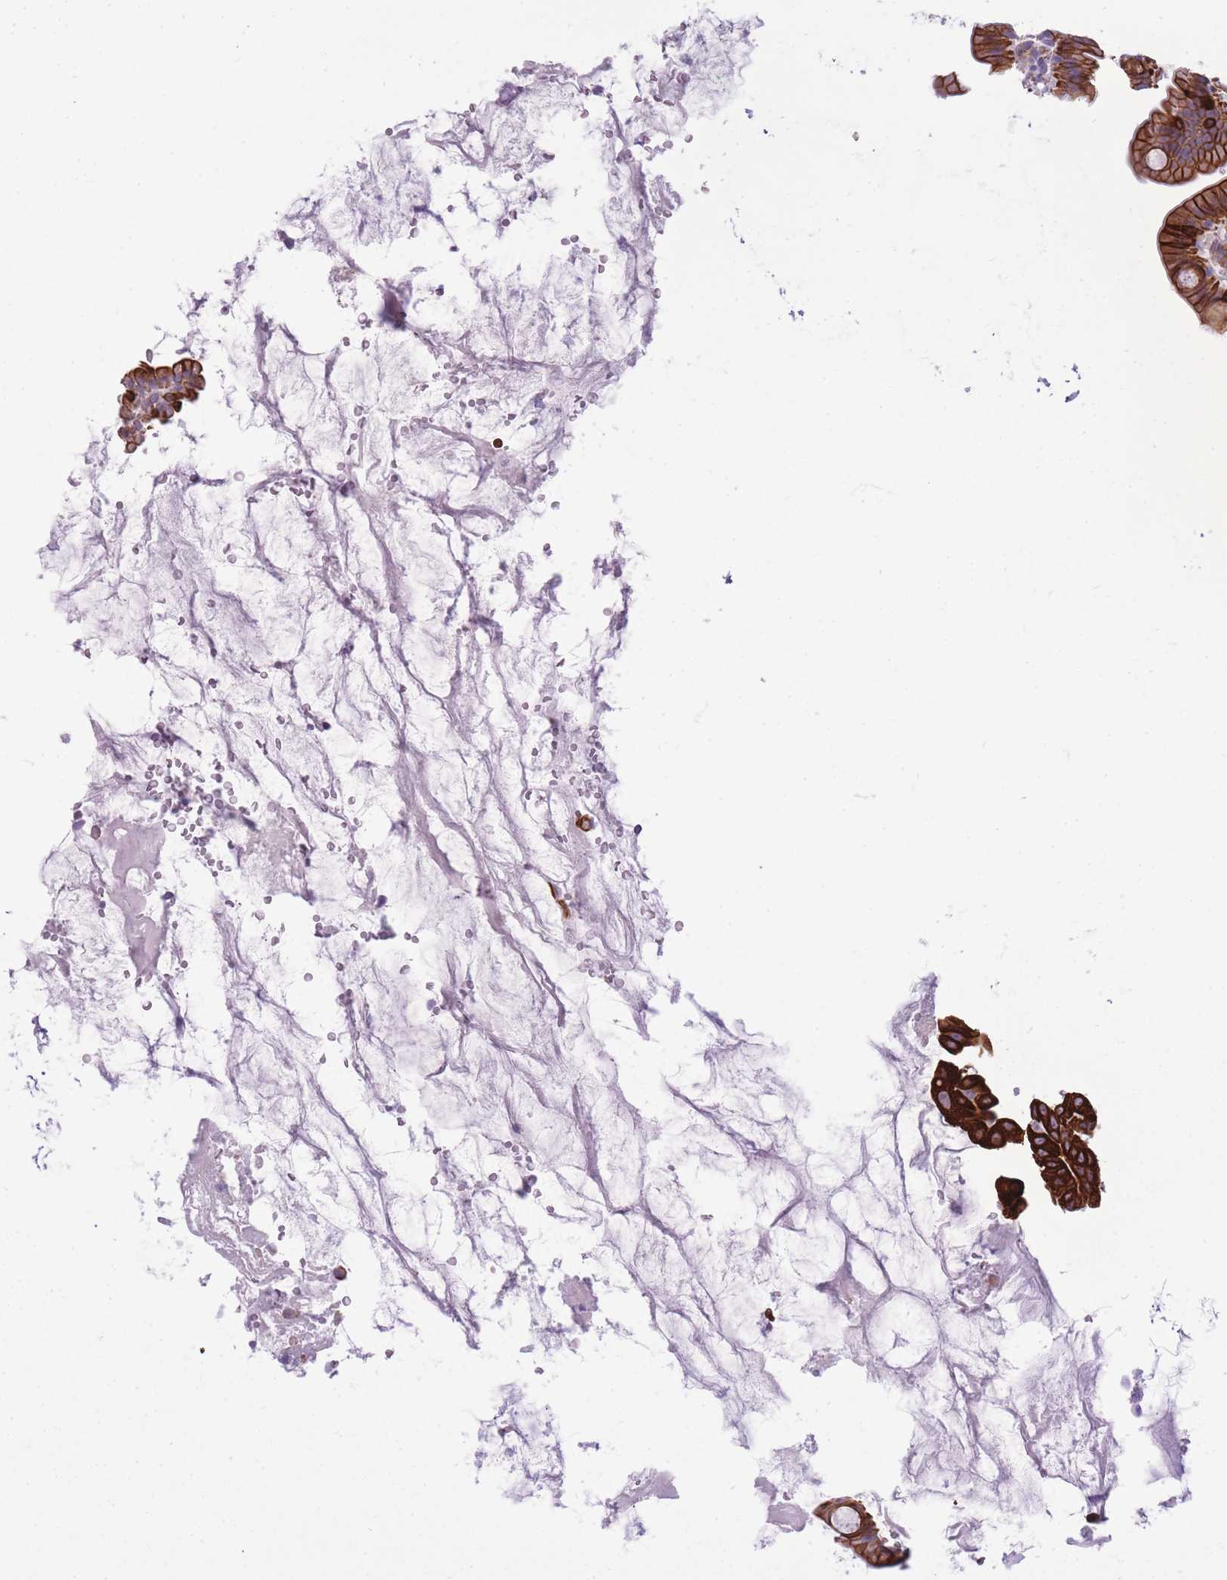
{"staining": {"intensity": "strong", "quantity": ">75%", "location": "cytoplasmic/membranous"}, "tissue": "small intestine", "cell_type": "Glandular cells", "image_type": "normal", "snomed": [{"axis": "morphology", "description": "Normal tissue, NOS"}, {"axis": "topography", "description": "Small intestine"}], "caption": "Immunohistochemistry of normal human small intestine exhibits high levels of strong cytoplasmic/membranous positivity in about >75% of glandular cells. (DAB IHC with brightfield microscopy, high magnification).", "gene": "RADX", "patient": {"sex": "female", "age": 68}}